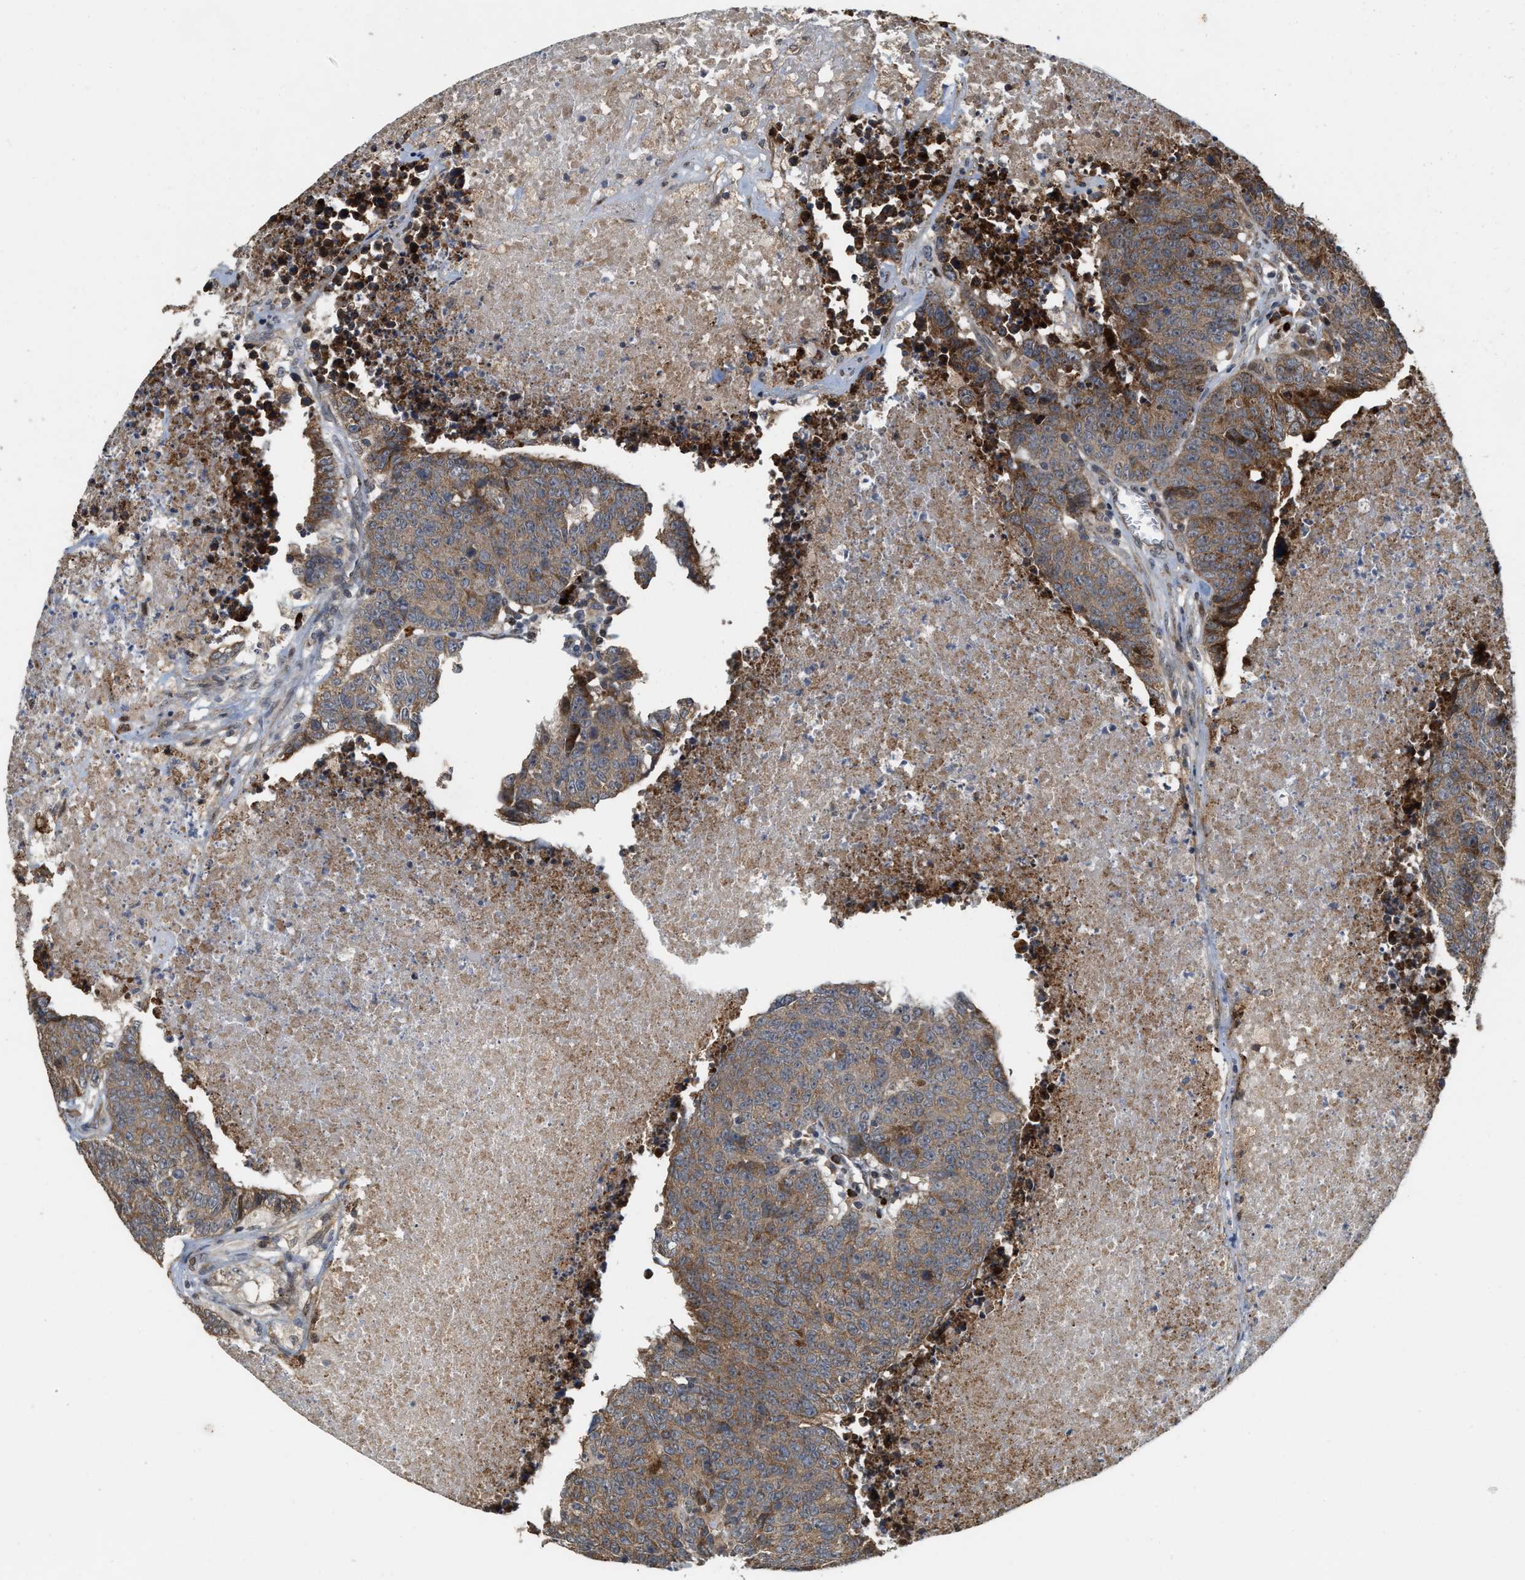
{"staining": {"intensity": "moderate", "quantity": ">75%", "location": "cytoplasmic/membranous"}, "tissue": "colorectal cancer", "cell_type": "Tumor cells", "image_type": "cancer", "snomed": [{"axis": "morphology", "description": "Adenocarcinoma, NOS"}, {"axis": "topography", "description": "Colon"}], "caption": "Immunohistochemistry photomicrograph of neoplastic tissue: human colorectal adenocarcinoma stained using IHC exhibits medium levels of moderate protein expression localized specifically in the cytoplasmic/membranous of tumor cells, appearing as a cytoplasmic/membranous brown color.", "gene": "ELP2", "patient": {"sex": "female", "age": 53}}